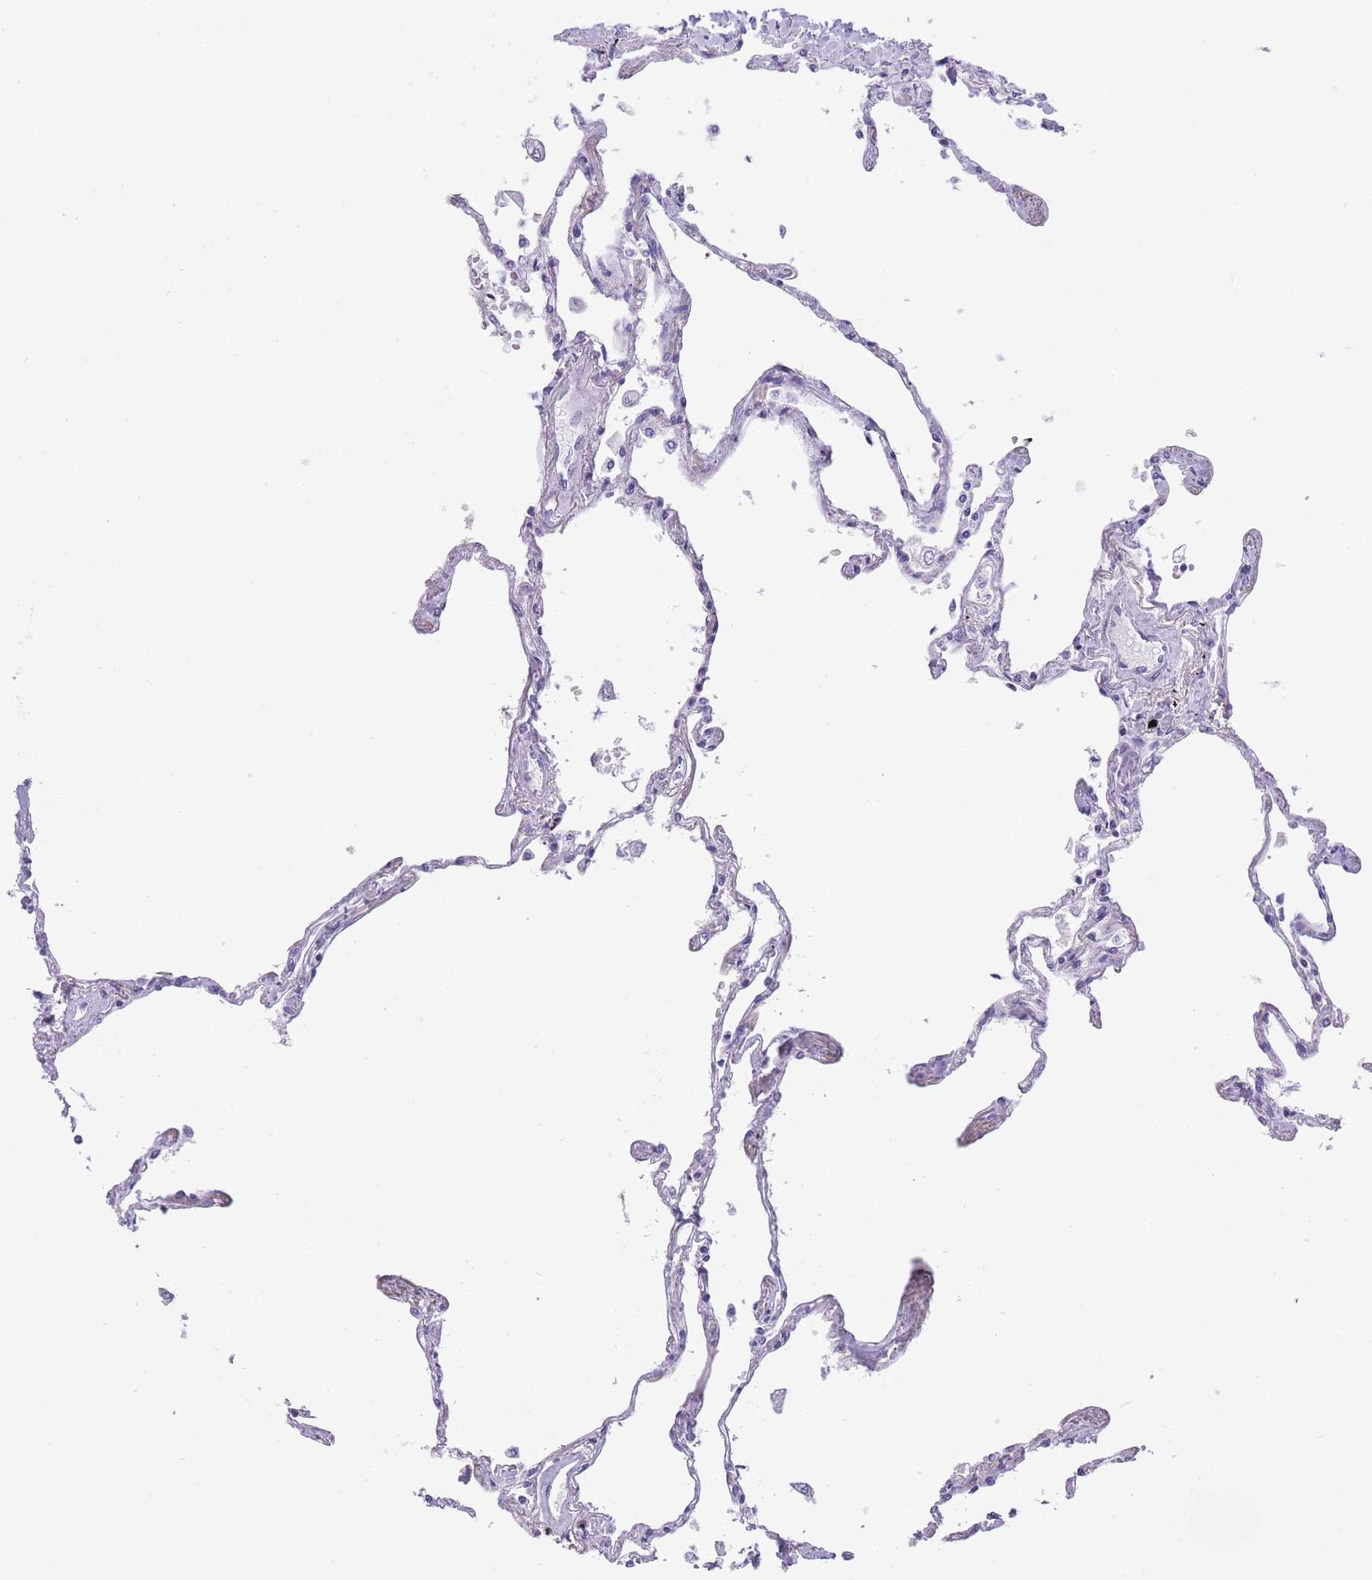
{"staining": {"intensity": "negative", "quantity": "none", "location": "none"}, "tissue": "lung", "cell_type": "Alveolar cells", "image_type": "normal", "snomed": [{"axis": "morphology", "description": "Normal tissue, NOS"}, {"axis": "topography", "description": "Lung"}], "caption": "Immunohistochemical staining of normal lung demonstrates no significant expression in alveolar cells. Nuclei are stained in blue.", "gene": "ENSG00000289258", "patient": {"sex": "female", "age": 67}}